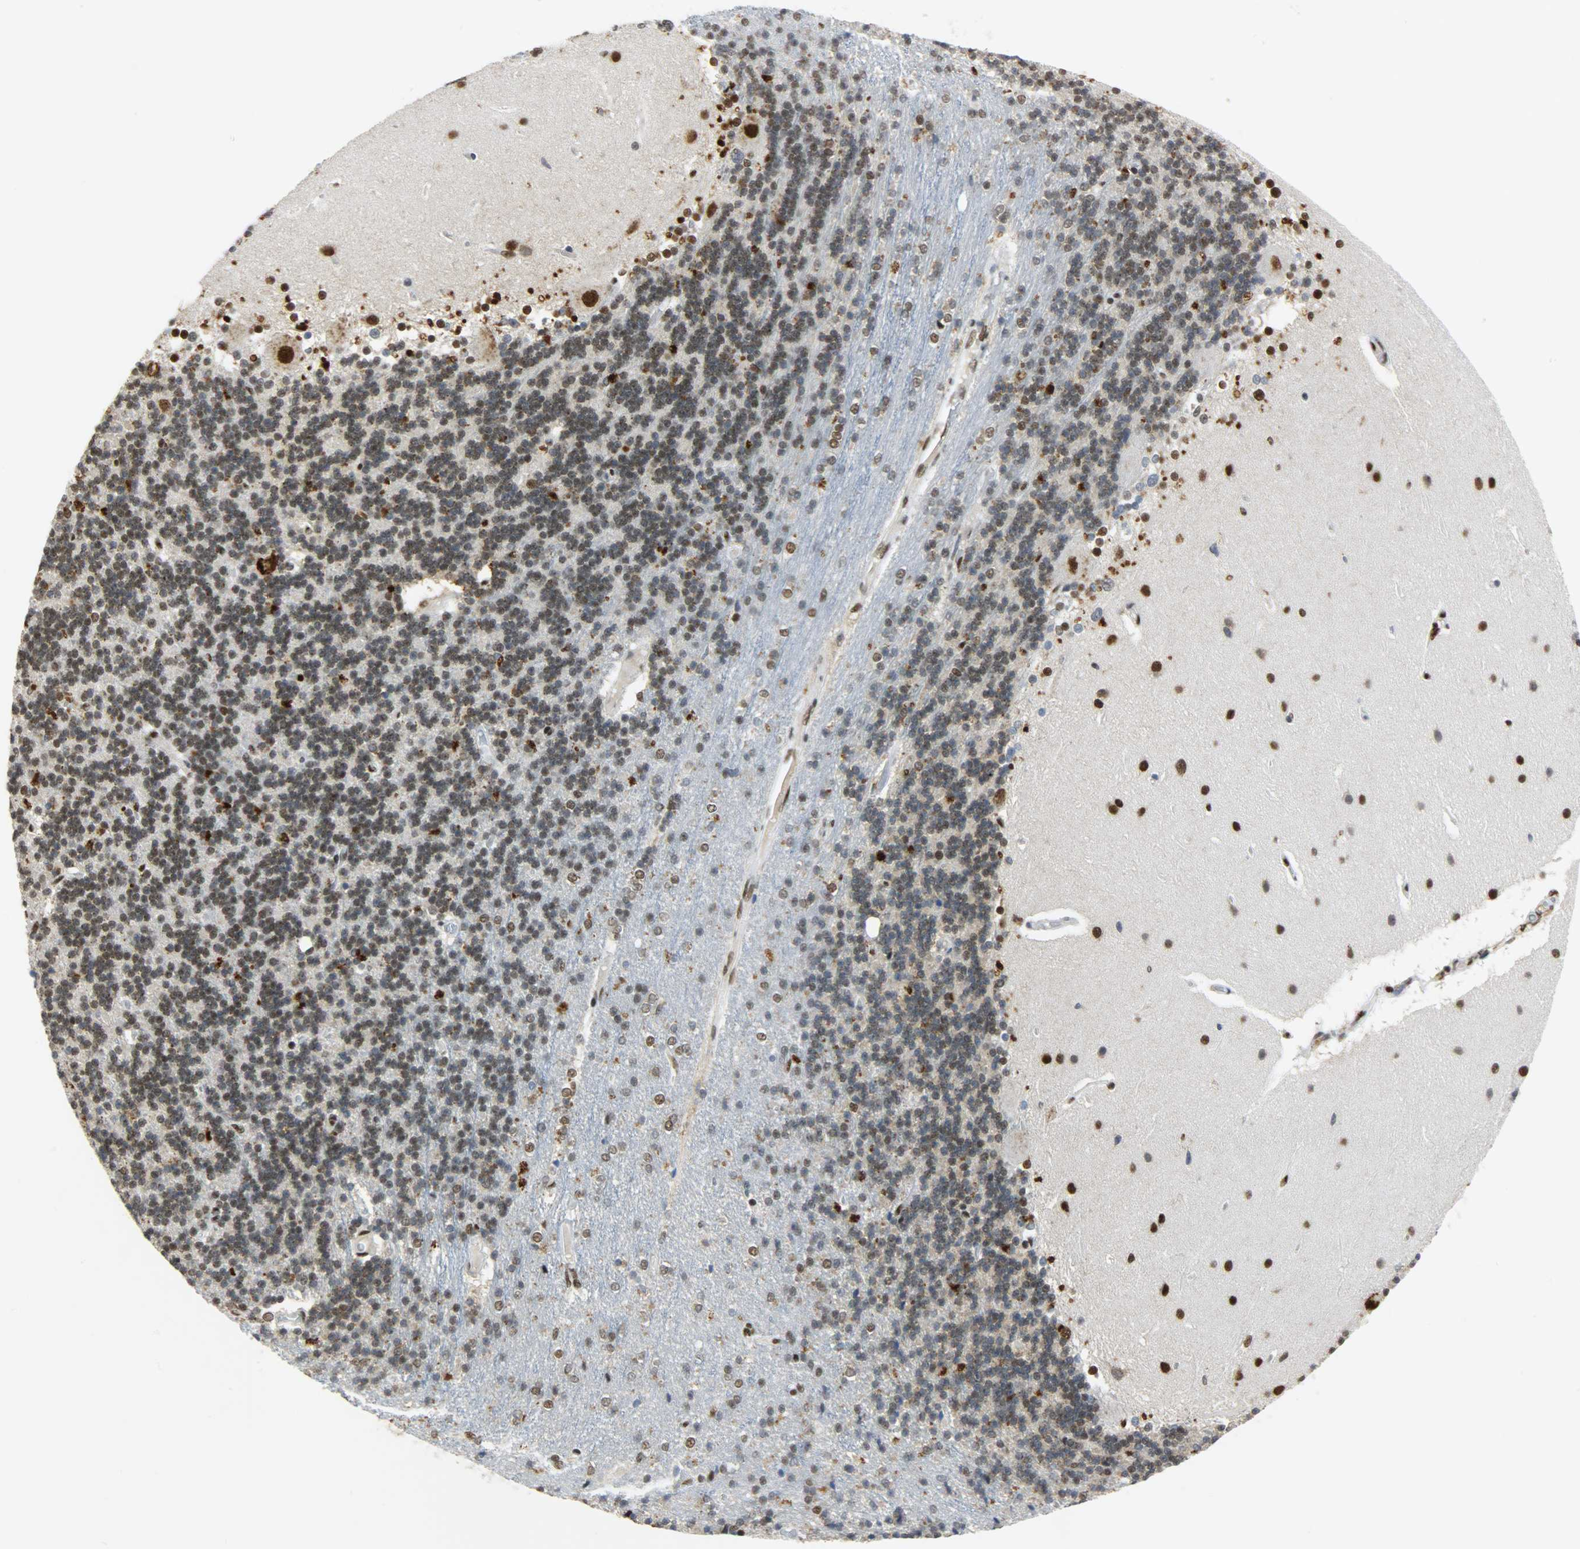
{"staining": {"intensity": "moderate", "quantity": ">75%", "location": "nuclear"}, "tissue": "cerebellum", "cell_type": "Cells in granular layer", "image_type": "normal", "snomed": [{"axis": "morphology", "description": "Normal tissue, NOS"}, {"axis": "topography", "description": "Cerebellum"}], "caption": "Immunohistochemical staining of benign human cerebellum exhibits medium levels of moderate nuclear expression in about >75% of cells in granular layer.", "gene": "SSB", "patient": {"sex": "female", "age": 54}}